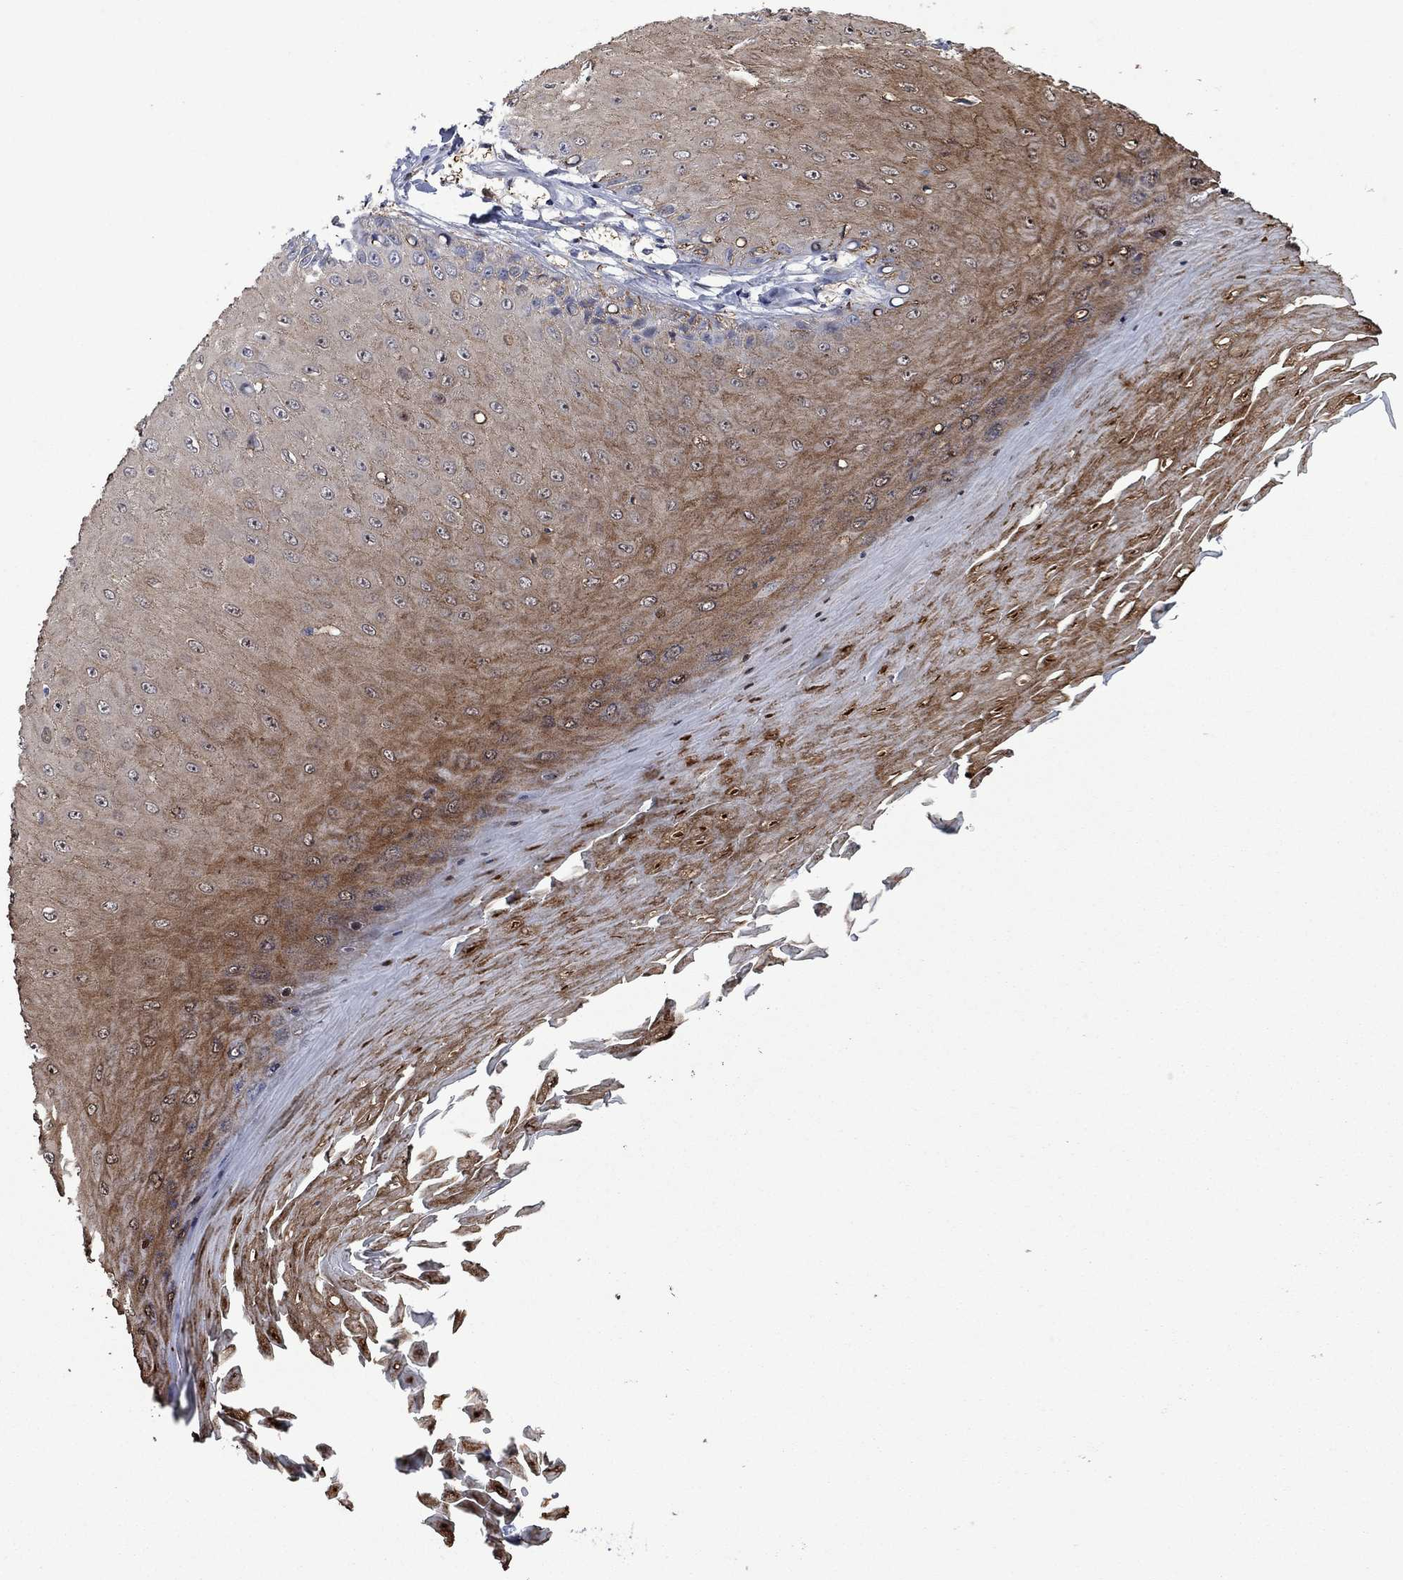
{"staining": {"intensity": "moderate", "quantity": "25%-75%", "location": "cytoplasmic/membranous"}, "tissue": "skin cancer", "cell_type": "Tumor cells", "image_type": "cancer", "snomed": [{"axis": "morphology", "description": "Inflammation, NOS"}, {"axis": "morphology", "description": "Squamous cell carcinoma, NOS"}, {"axis": "topography", "description": "Skin"}], "caption": "A brown stain highlights moderate cytoplasmic/membranous staining of a protein in skin cancer (squamous cell carcinoma) tumor cells. (Stains: DAB in brown, nuclei in blue, Microscopy: brightfield microscopy at high magnification).", "gene": "AGL", "patient": {"sex": "male", "age": 70}}